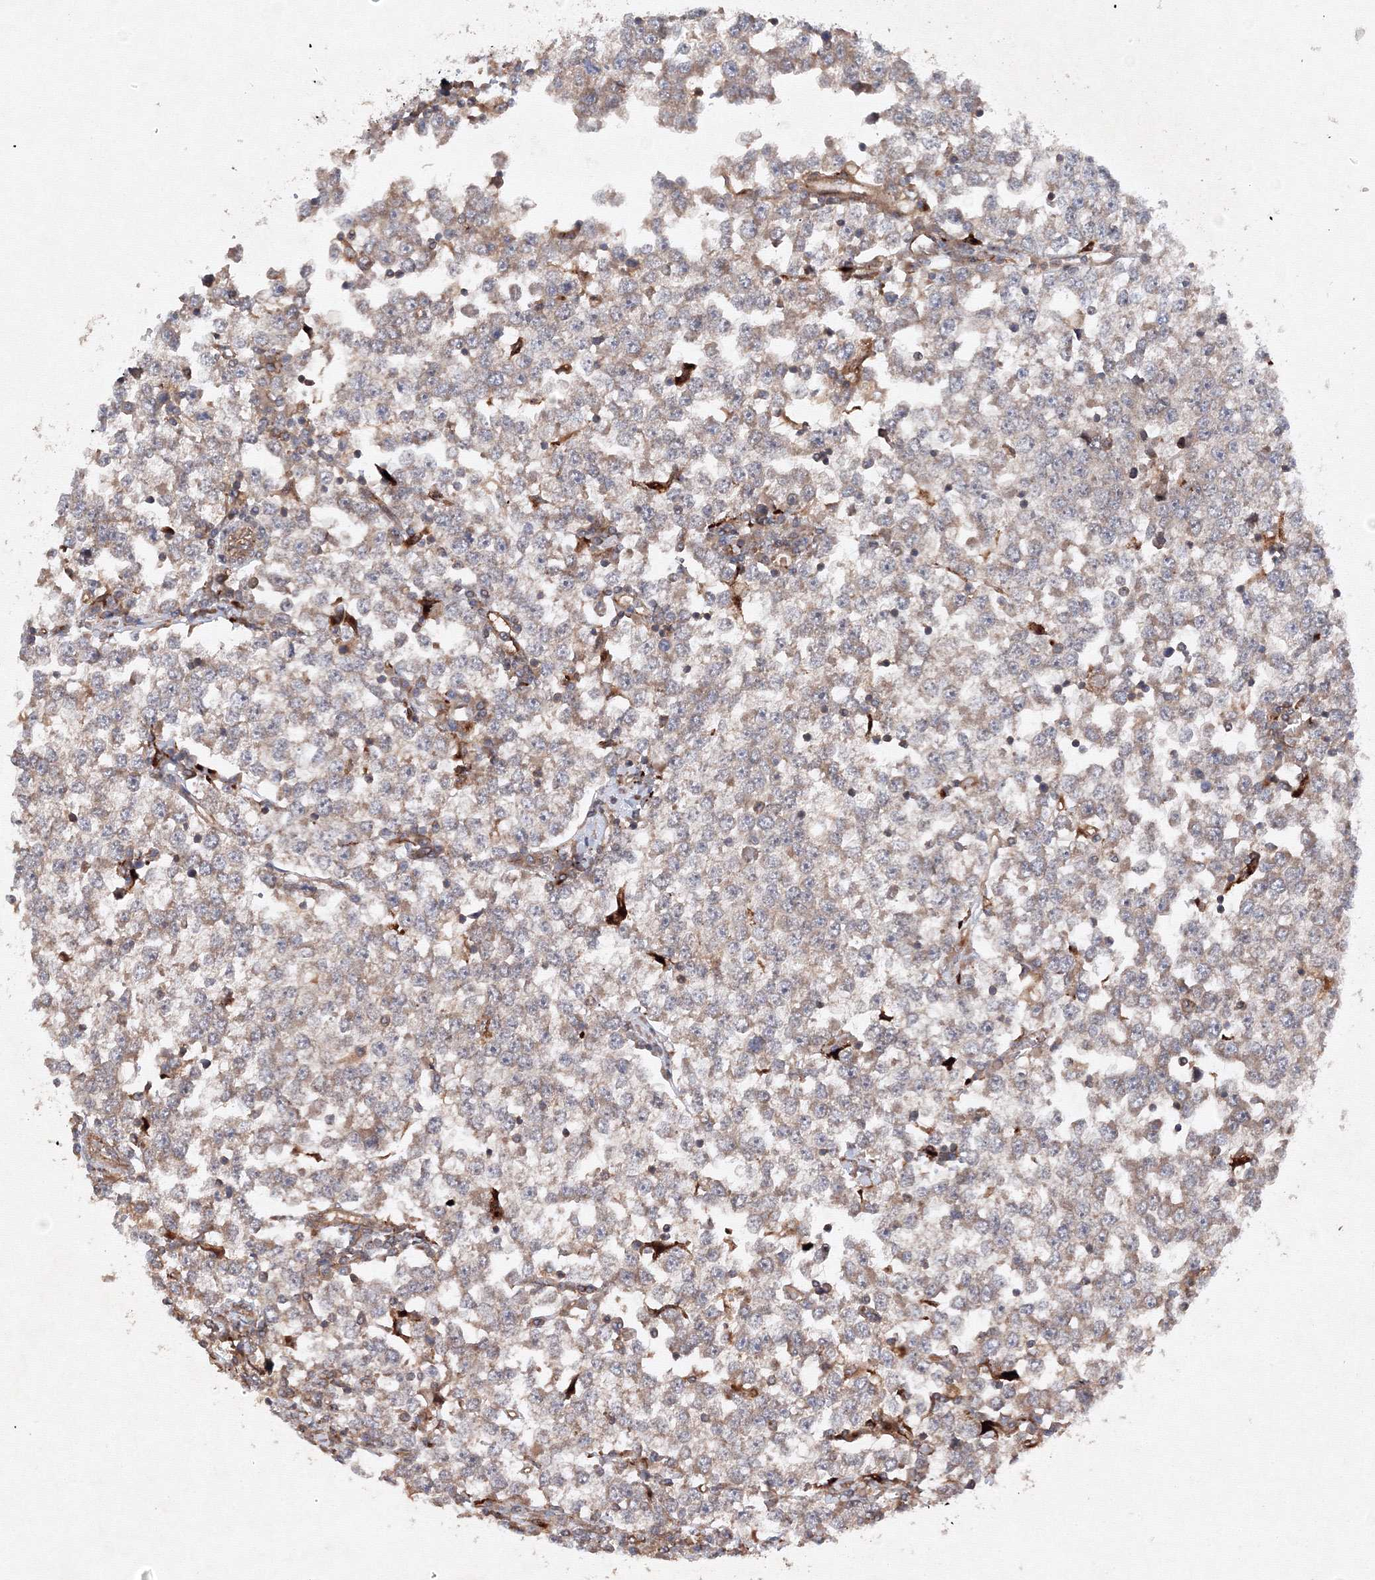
{"staining": {"intensity": "weak", "quantity": "25%-75%", "location": "cytoplasmic/membranous"}, "tissue": "testis cancer", "cell_type": "Tumor cells", "image_type": "cancer", "snomed": [{"axis": "morphology", "description": "Seminoma, NOS"}, {"axis": "topography", "description": "Testis"}], "caption": "Immunohistochemistry photomicrograph of neoplastic tissue: human seminoma (testis) stained using immunohistochemistry demonstrates low levels of weak protein expression localized specifically in the cytoplasmic/membranous of tumor cells, appearing as a cytoplasmic/membranous brown color.", "gene": "DCTD", "patient": {"sex": "male", "age": 65}}